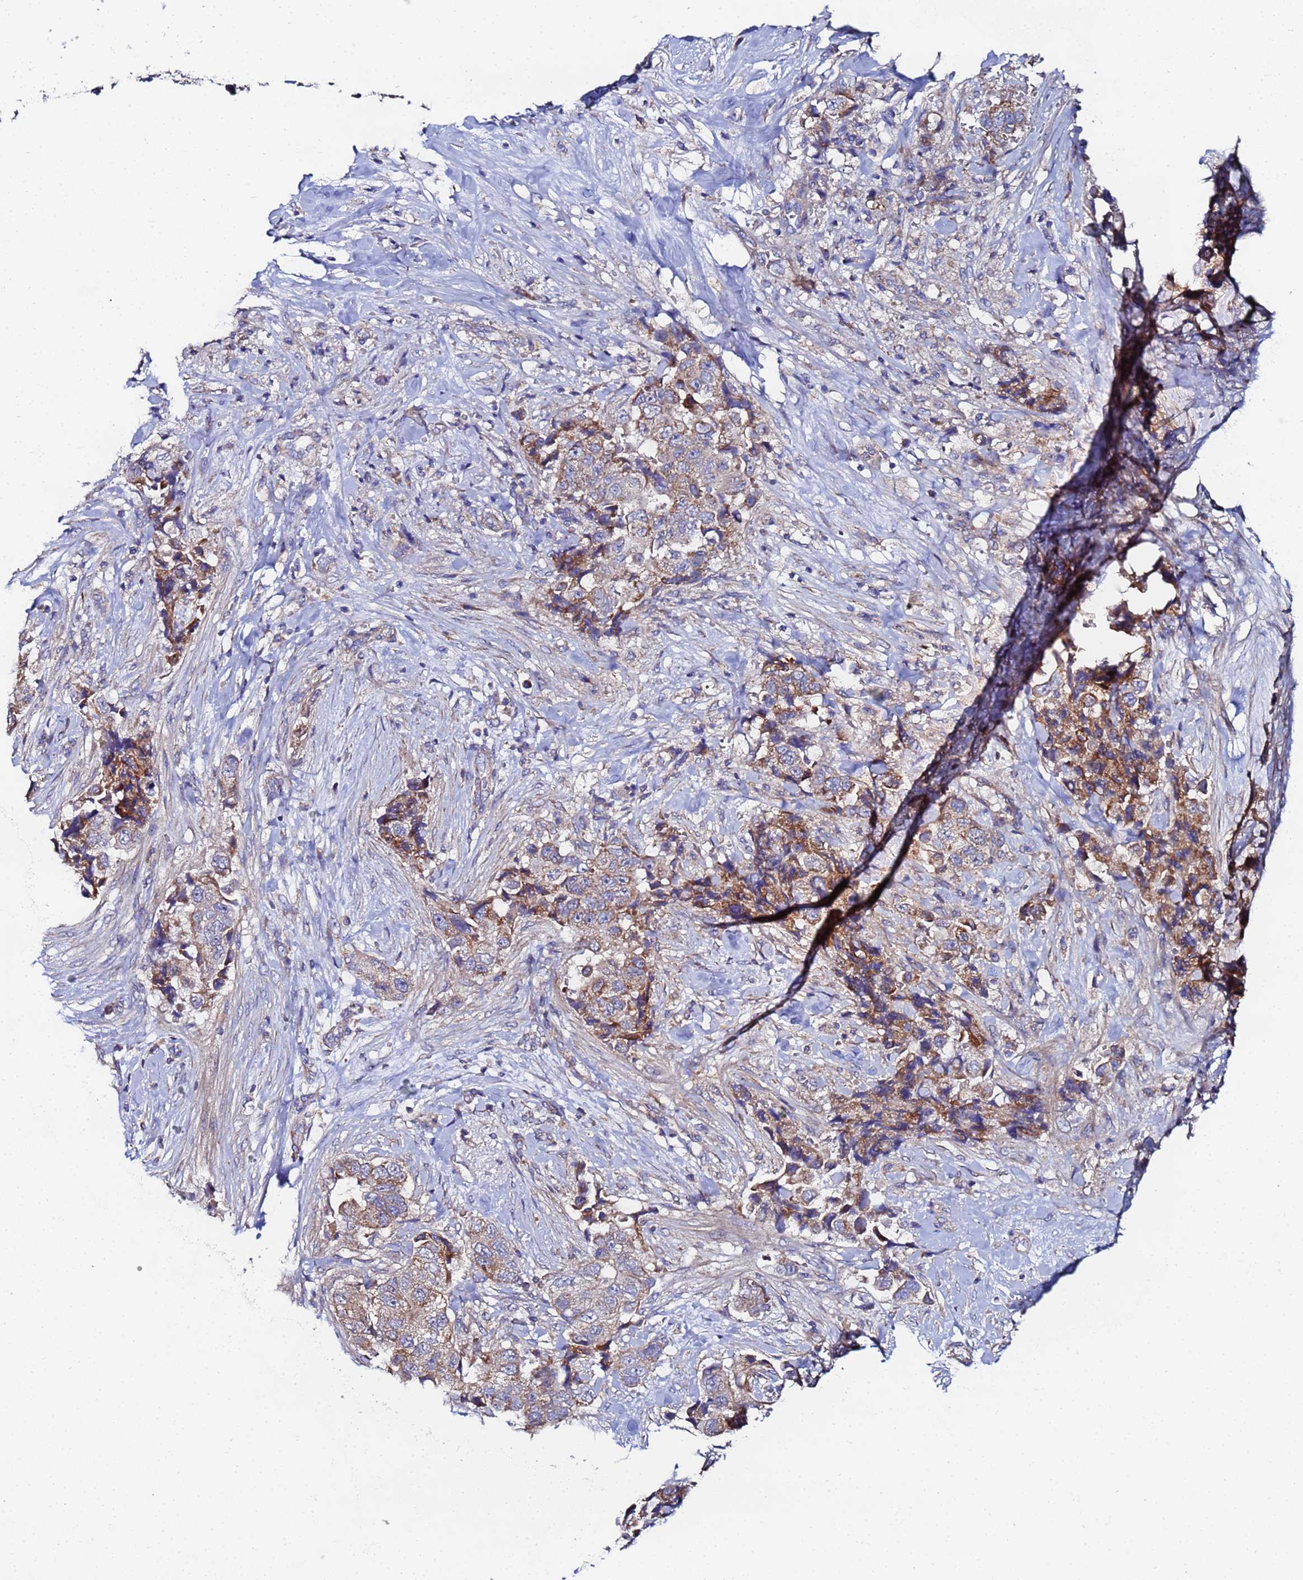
{"staining": {"intensity": "moderate", "quantity": "25%-75%", "location": "cytoplasmic/membranous"}, "tissue": "breast cancer", "cell_type": "Tumor cells", "image_type": "cancer", "snomed": [{"axis": "morphology", "description": "Normal tissue, NOS"}, {"axis": "morphology", "description": "Duct carcinoma"}, {"axis": "topography", "description": "Breast"}], "caption": "IHC photomicrograph of neoplastic tissue: human breast cancer stained using immunohistochemistry shows medium levels of moderate protein expression localized specifically in the cytoplasmic/membranous of tumor cells, appearing as a cytoplasmic/membranous brown color.", "gene": "FAHD2A", "patient": {"sex": "female", "age": 62}}